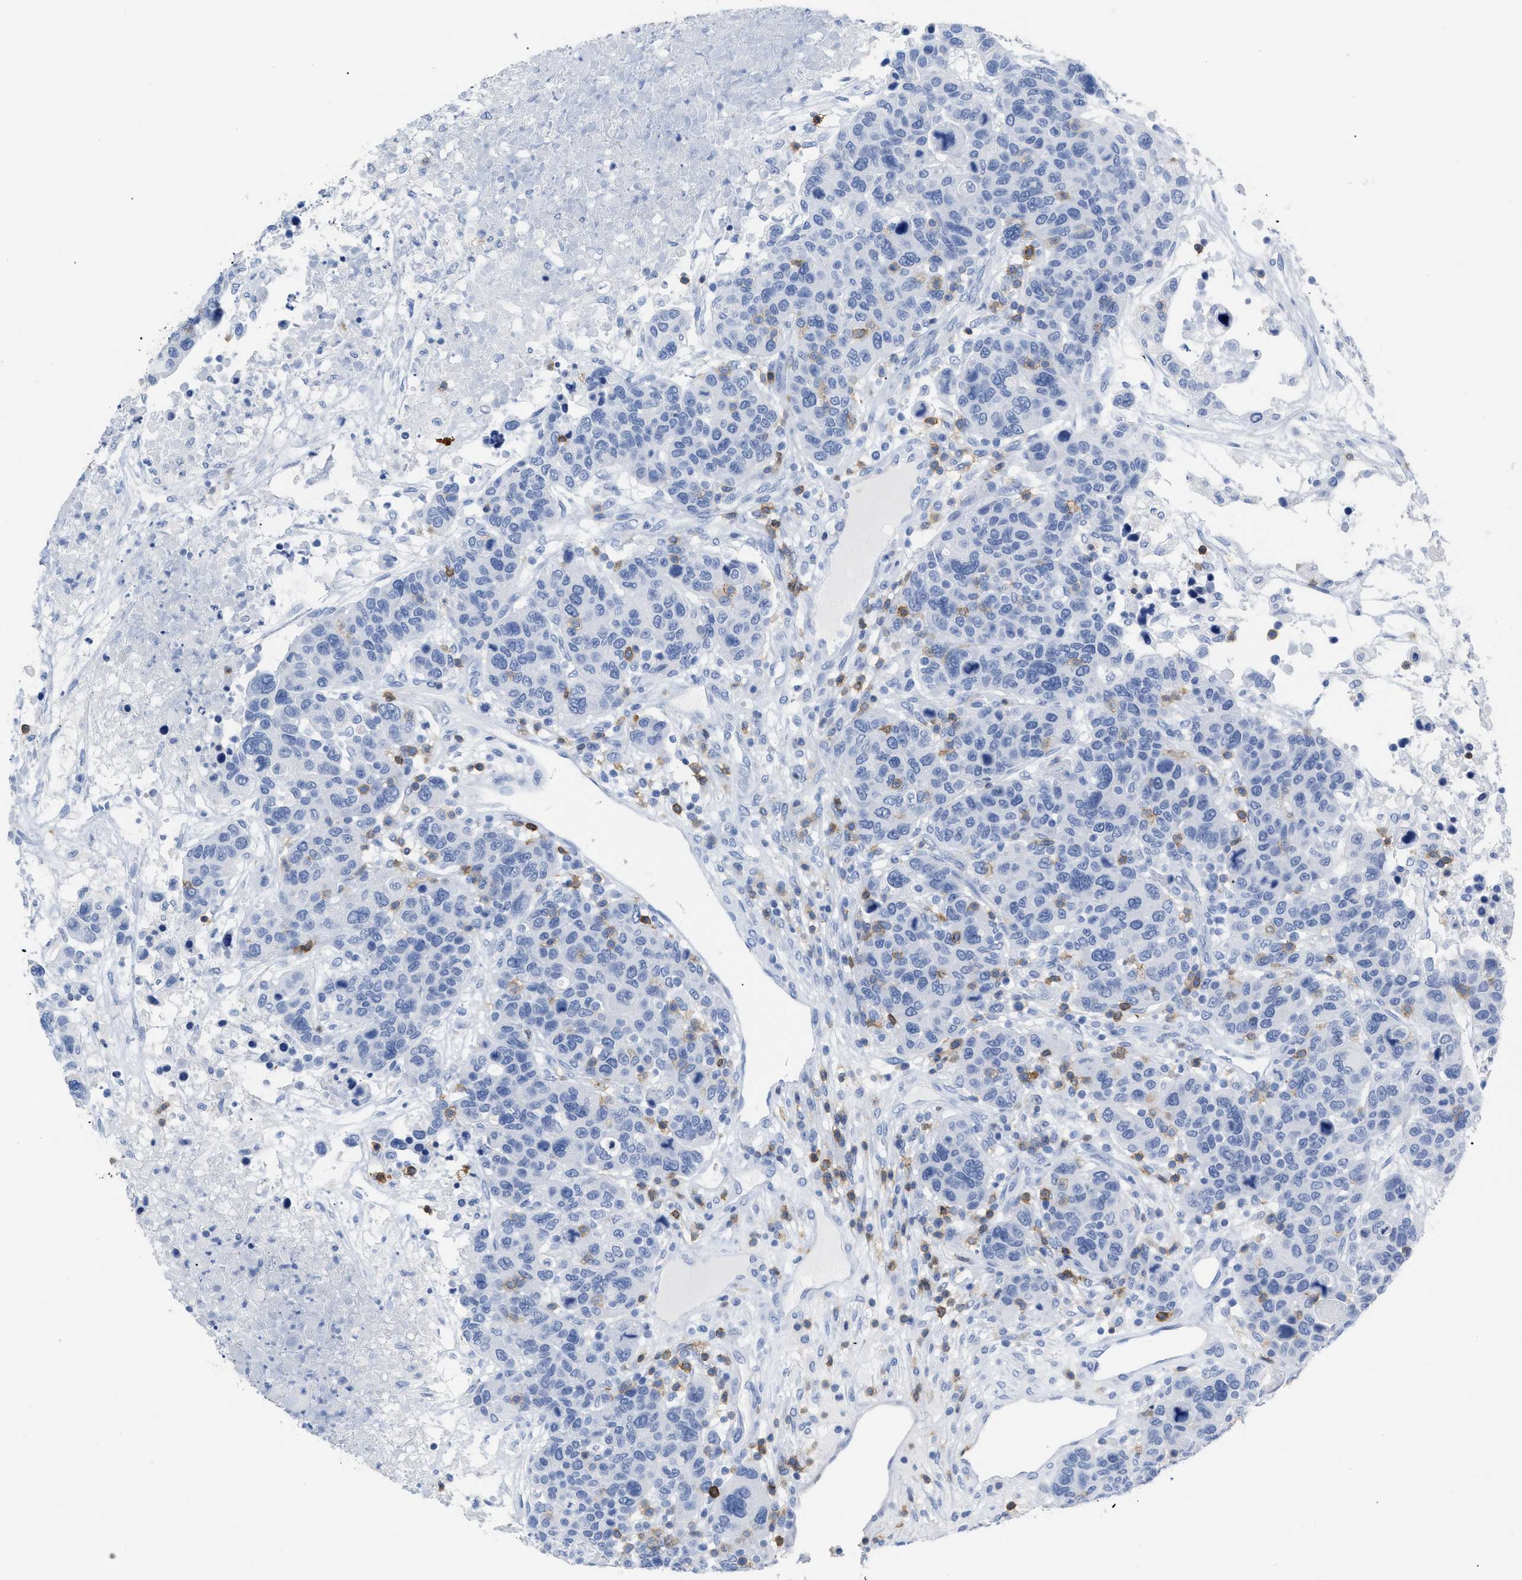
{"staining": {"intensity": "negative", "quantity": "none", "location": "none"}, "tissue": "breast cancer", "cell_type": "Tumor cells", "image_type": "cancer", "snomed": [{"axis": "morphology", "description": "Duct carcinoma"}, {"axis": "topography", "description": "Breast"}], "caption": "Tumor cells are negative for brown protein staining in breast intraductal carcinoma.", "gene": "CD5", "patient": {"sex": "female", "age": 37}}